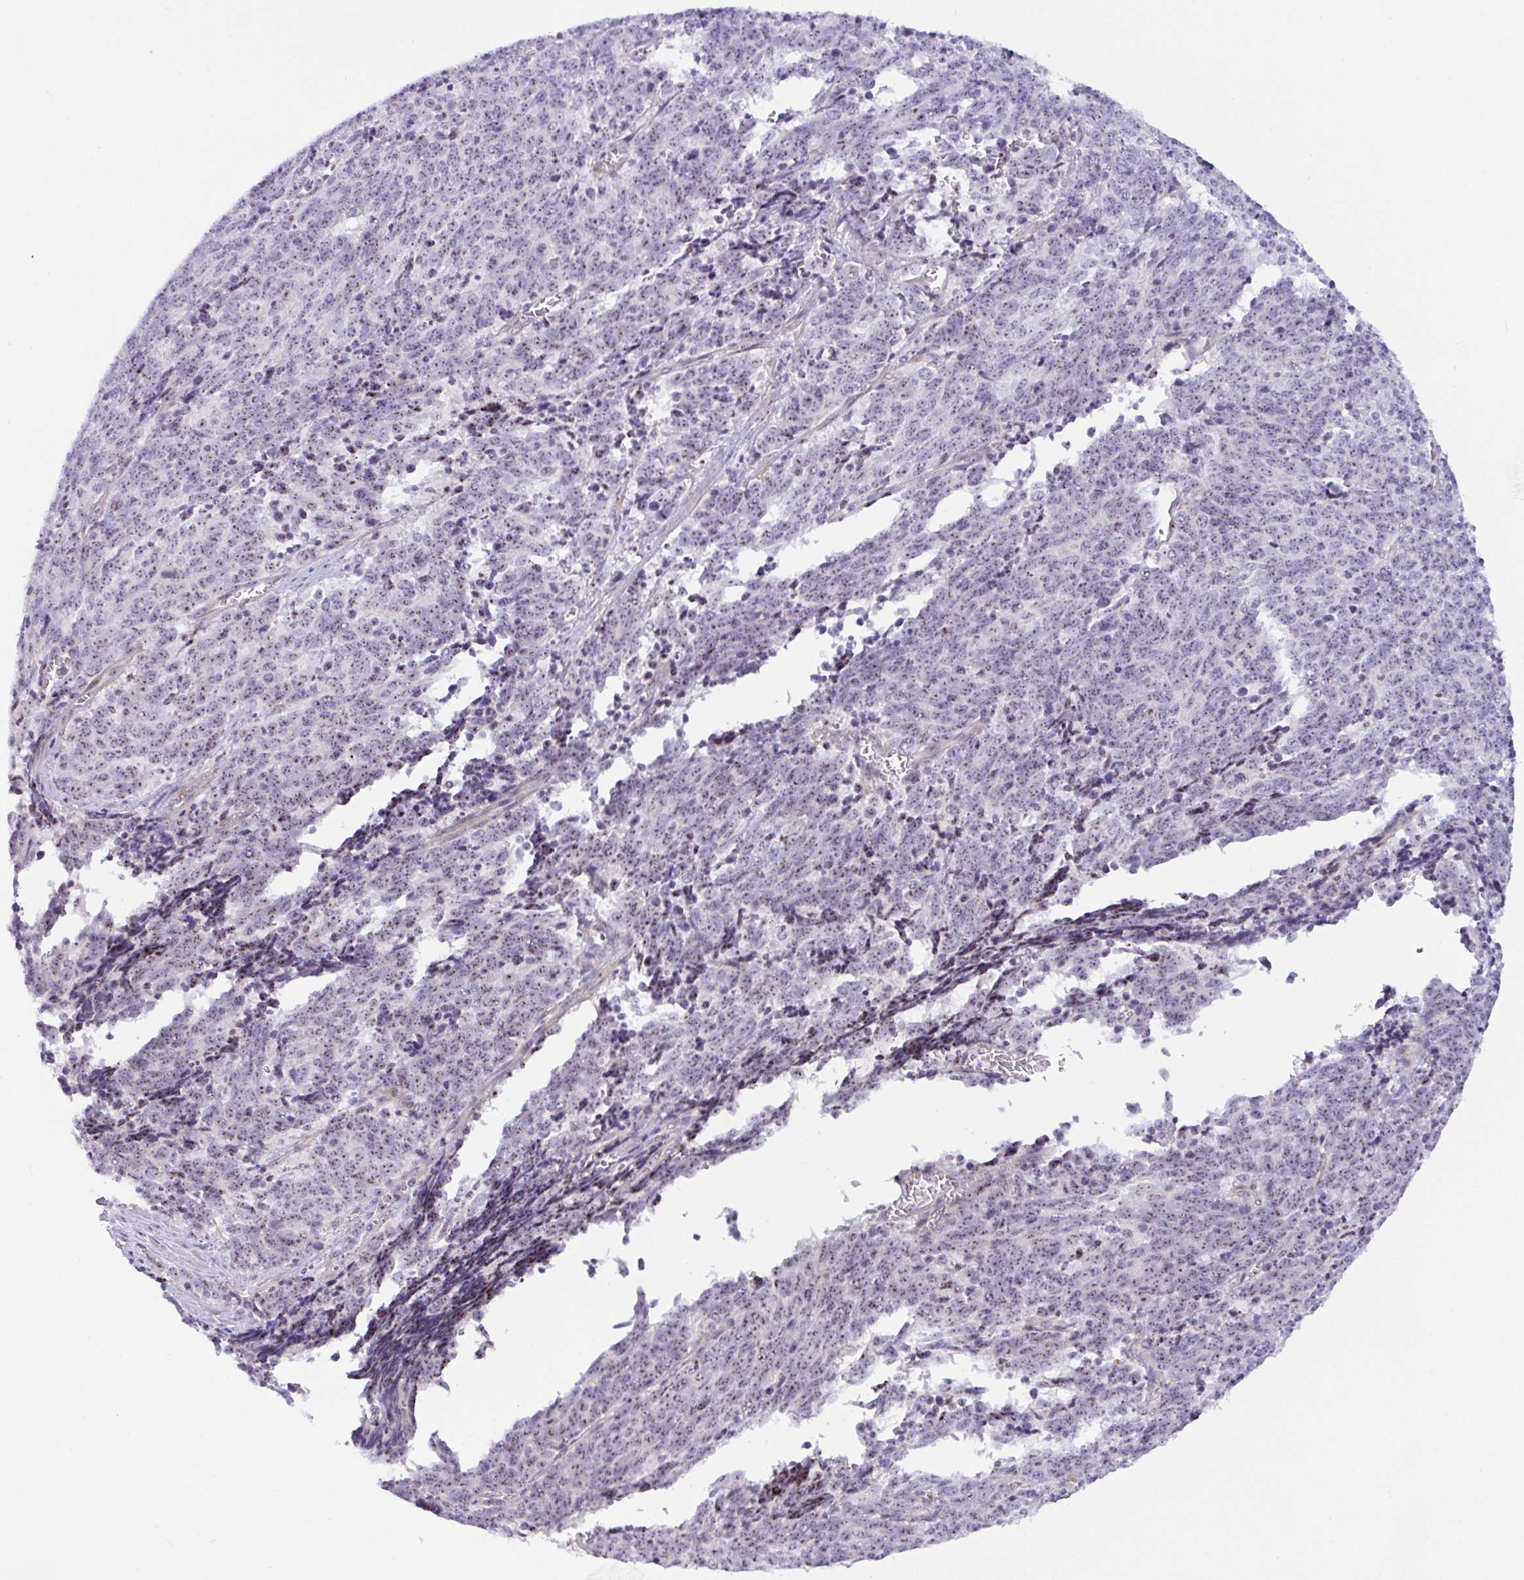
{"staining": {"intensity": "weak", "quantity": ">75%", "location": "nuclear"}, "tissue": "cervical cancer", "cell_type": "Tumor cells", "image_type": "cancer", "snomed": [{"axis": "morphology", "description": "Squamous cell carcinoma, NOS"}, {"axis": "topography", "description": "Cervix"}], "caption": "Immunohistochemistry staining of cervical squamous cell carcinoma, which shows low levels of weak nuclear positivity in approximately >75% of tumor cells indicating weak nuclear protein staining. The staining was performed using DAB (brown) for protein detection and nuclei were counterstained in hematoxylin (blue).", "gene": "MXRA8", "patient": {"sex": "female", "age": 29}}